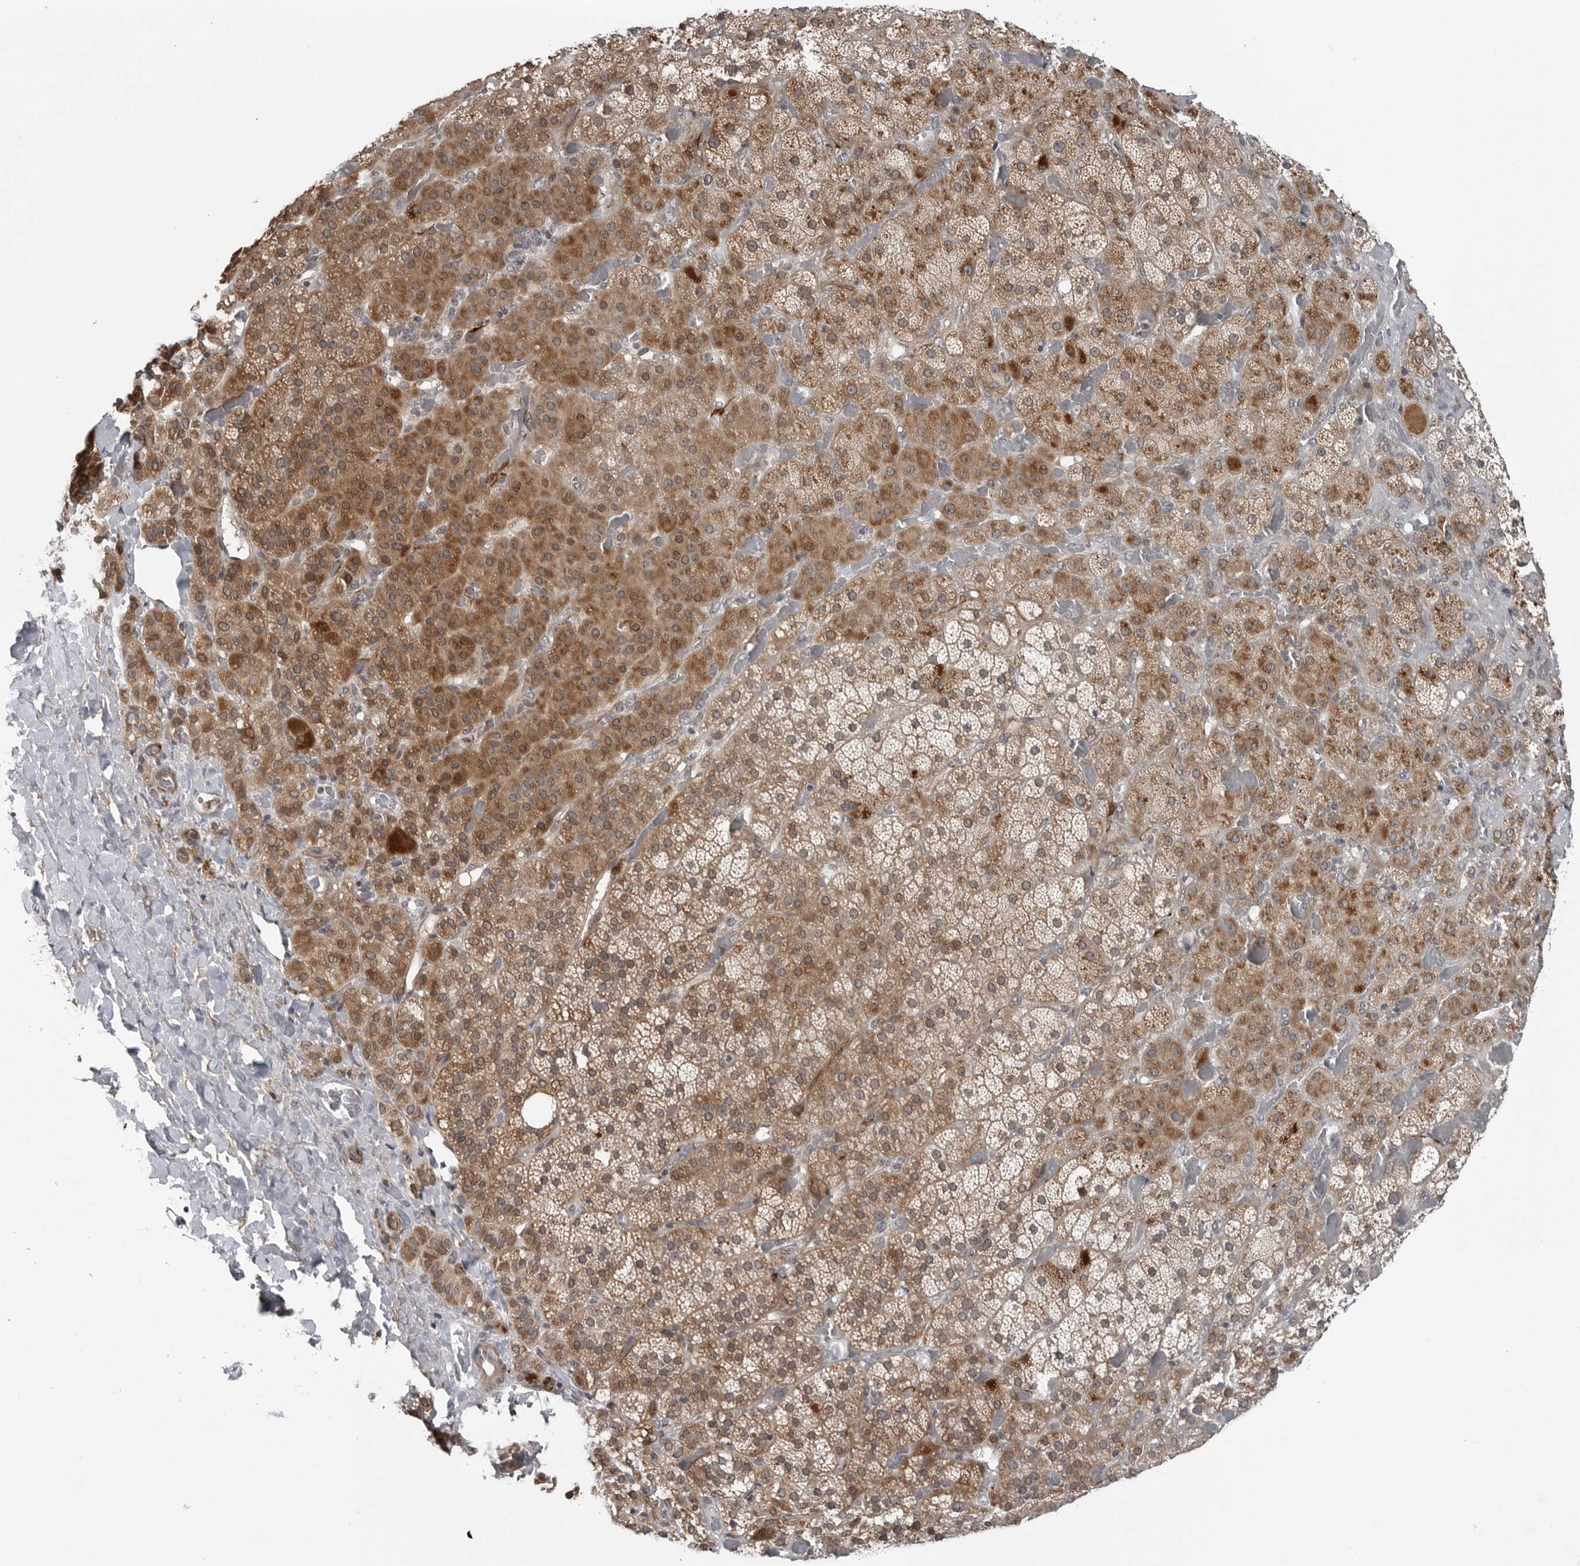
{"staining": {"intensity": "moderate", "quantity": ">75%", "location": "cytoplasmic/membranous"}, "tissue": "adrenal gland", "cell_type": "Glandular cells", "image_type": "normal", "snomed": [{"axis": "morphology", "description": "Normal tissue, NOS"}, {"axis": "topography", "description": "Adrenal gland"}], "caption": "IHC of unremarkable human adrenal gland demonstrates medium levels of moderate cytoplasmic/membranous staining in about >75% of glandular cells.", "gene": "FAAP100", "patient": {"sex": "male", "age": 57}}